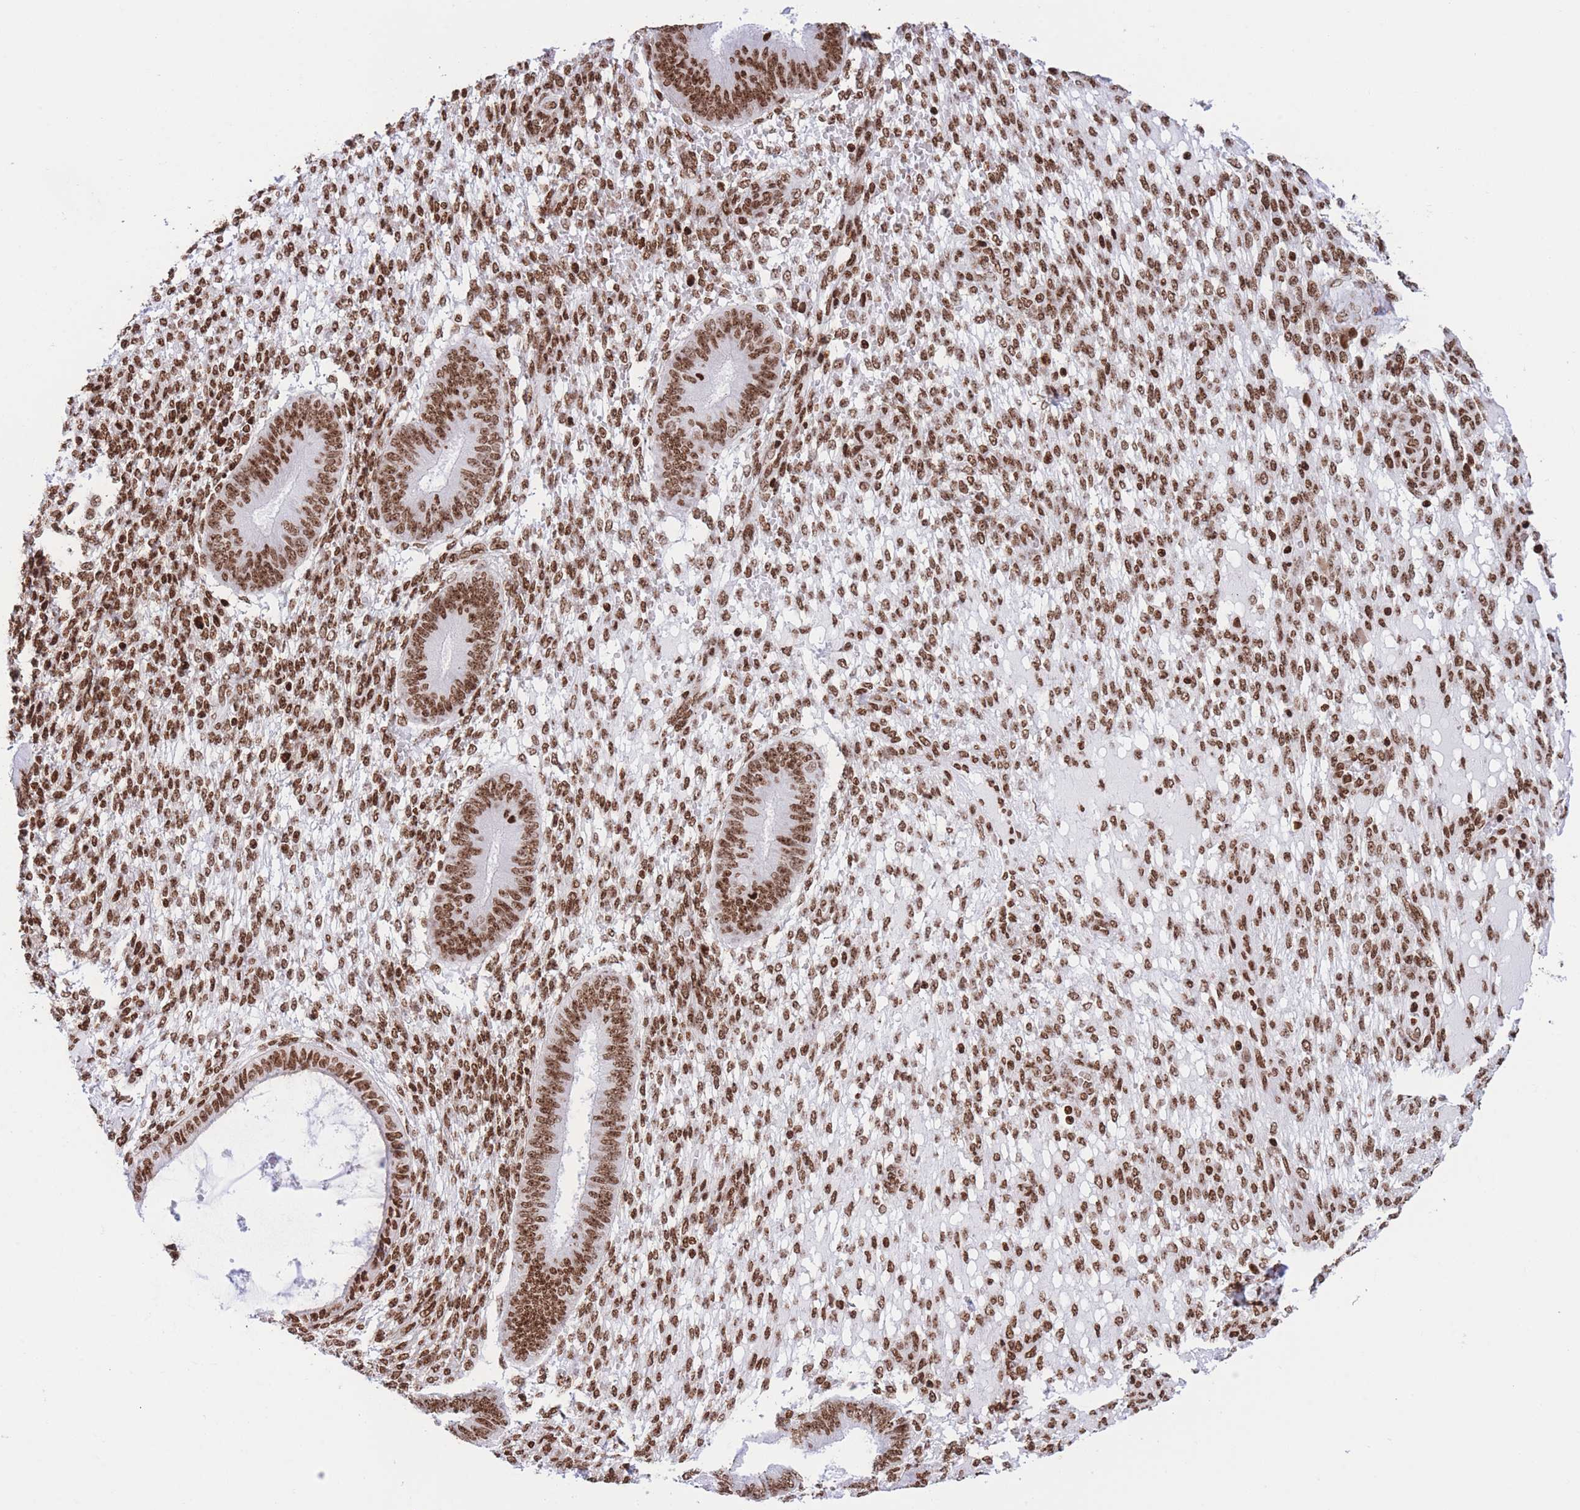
{"staining": {"intensity": "strong", "quantity": ">75%", "location": "nuclear"}, "tissue": "endometrium", "cell_type": "Cells in endometrial stroma", "image_type": "normal", "snomed": [{"axis": "morphology", "description": "Normal tissue, NOS"}, {"axis": "topography", "description": "Endometrium"}], "caption": "IHC (DAB (3,3'-diaminobenzidine)) staining of benign human endometrium reveals strong nuclear protein staining in about >75% of cells in endometrial stroma.", "gene": "H2BC10", "patient": {"sex": "female", "age": 49}}